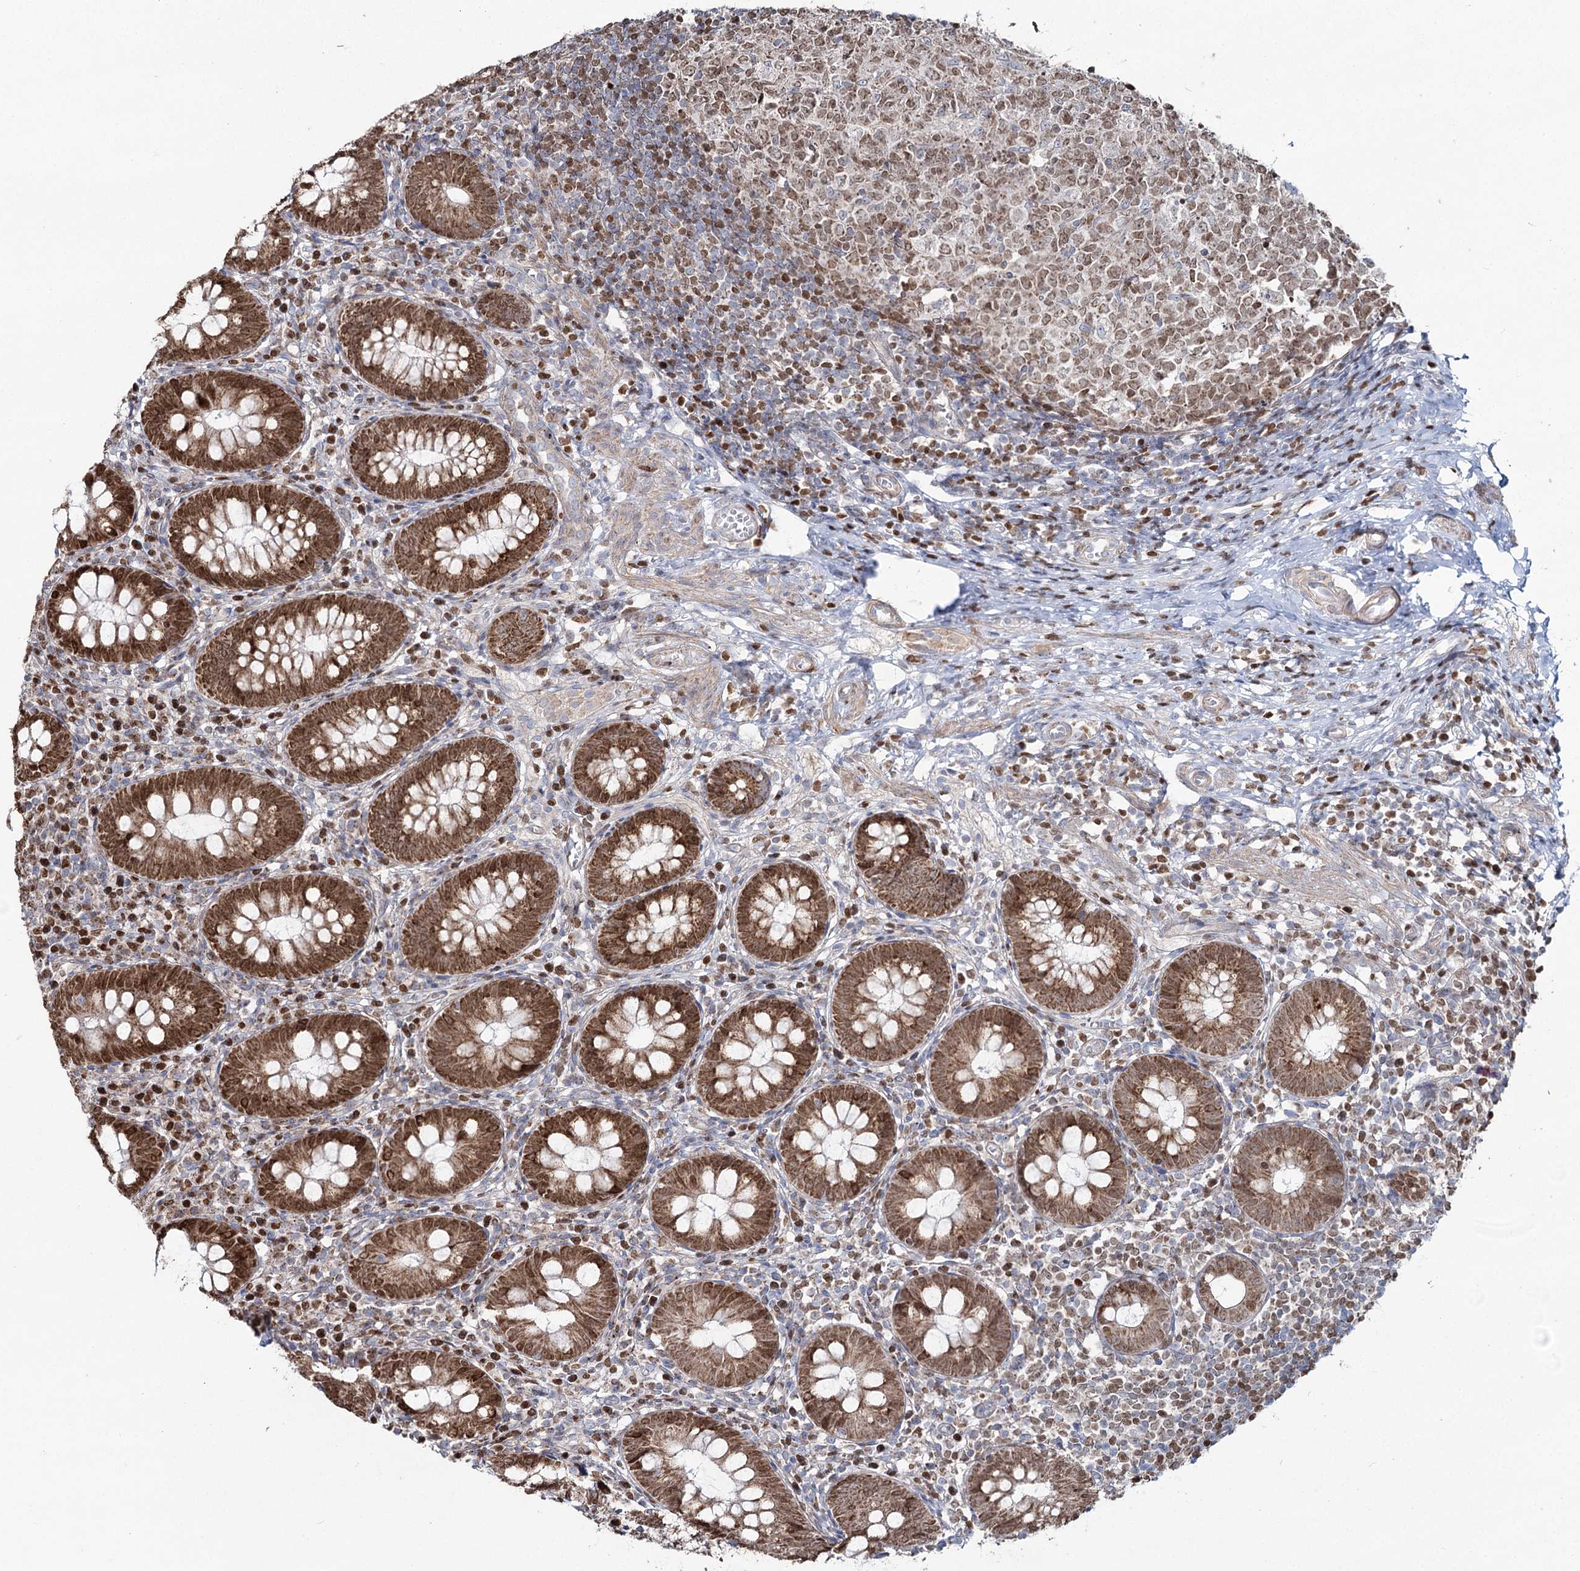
{"staining": {"intensity": "strong", "quantity": ">75%", "location": "cytoplasmic/membranous,nuclear"}, "tissue": "appendix", "cell_type": "Glandular cells", "image_type": "normal", "snomed": [{"axis": "morphology", "description": "Normal tissue, NOS"}, {"axis": "topography", "description": "Appendix"}], "caption": "Unremarkable appendix exhibits strong cytoplasmic/membranous,nuclear expression in about >75% of glandular cells.", "gene": "PDHX", "patient": {"sex": "male", "age": 14}}